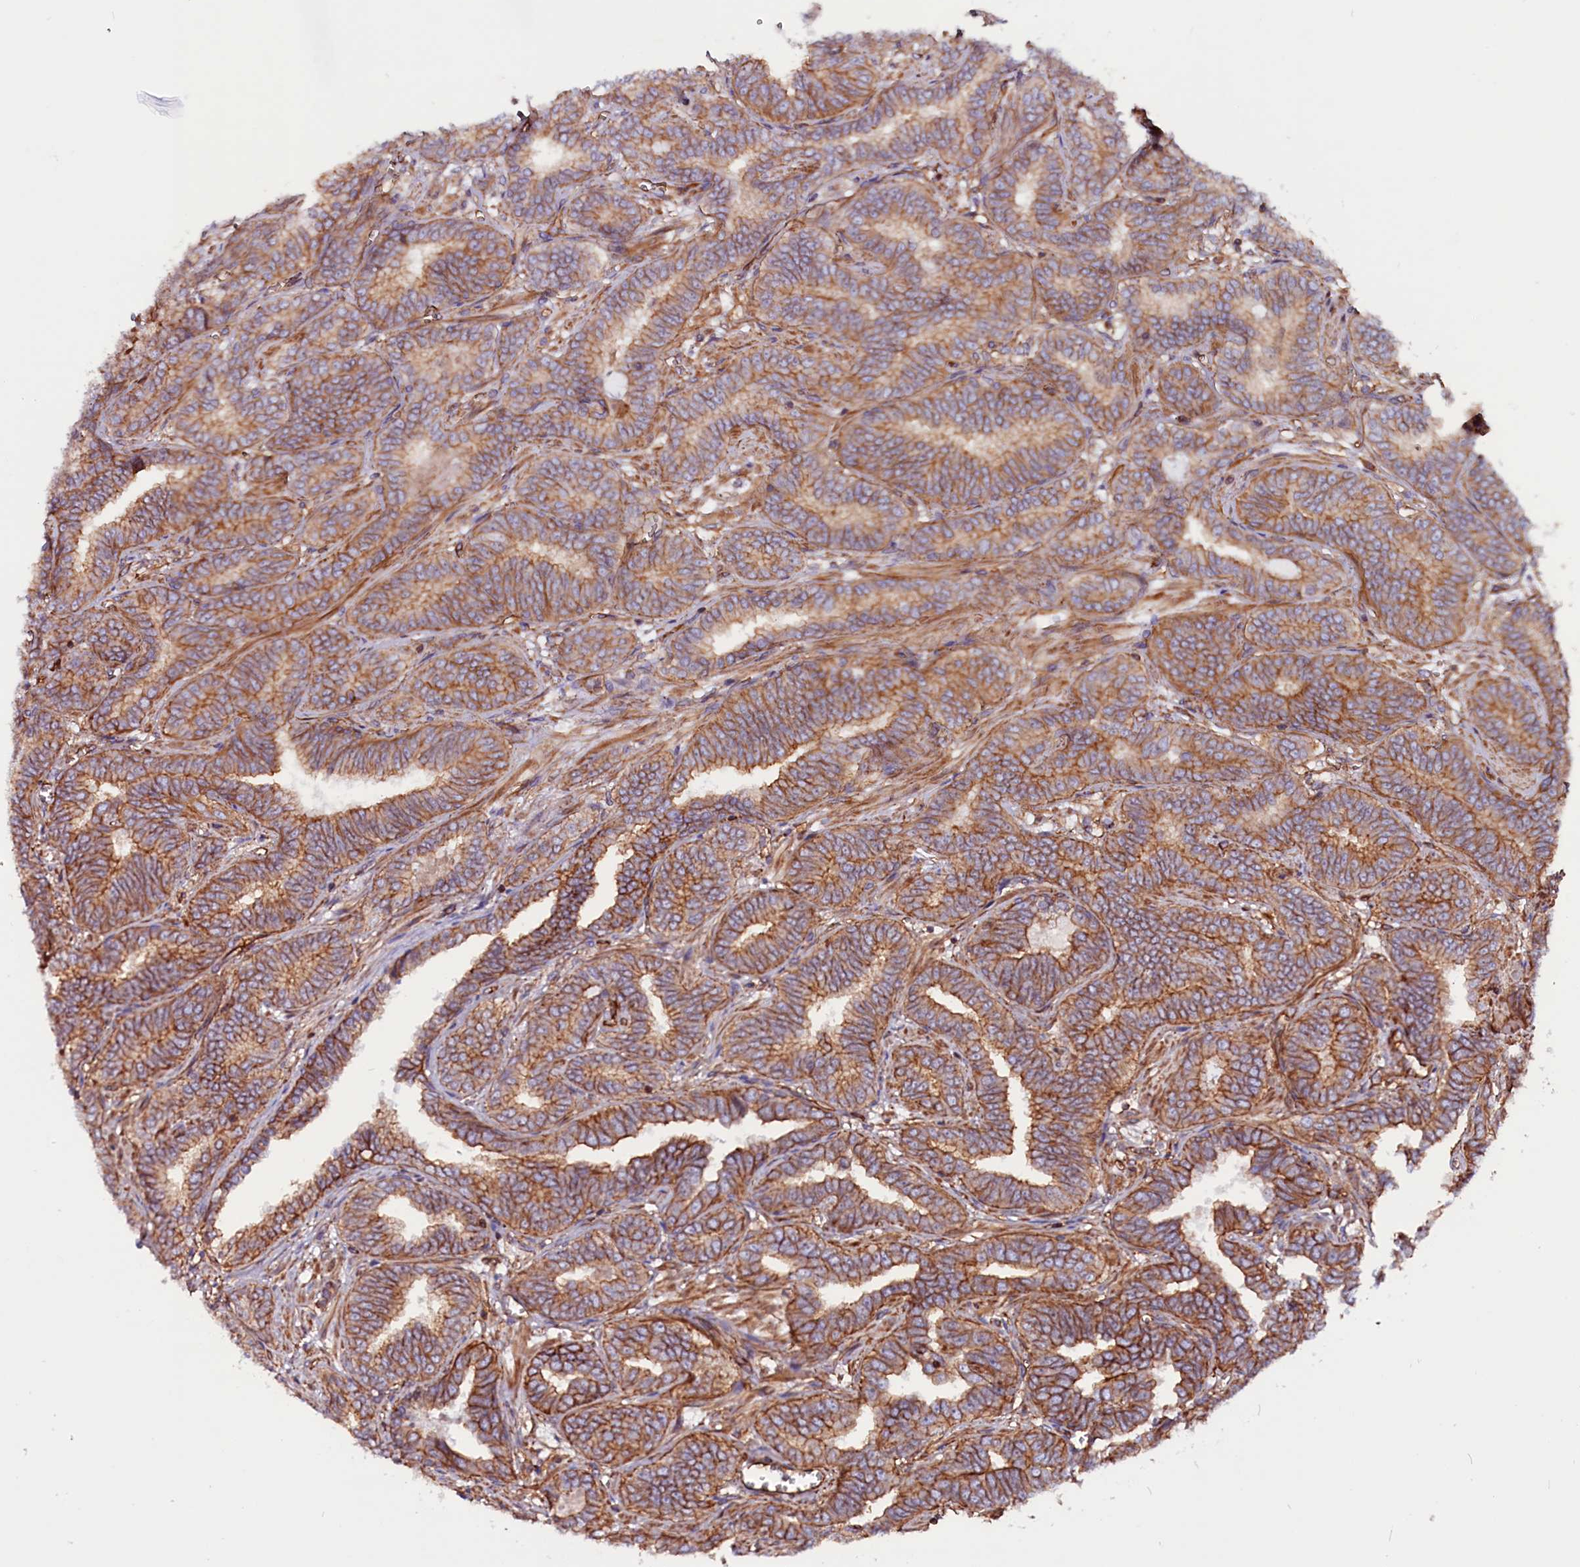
{"staining": {"intensity": "moderate", "quantity": ">75%", "location": "cytoplasmic/membranous"}, "tissue": "prostate cancer", "cell_type": "Tumor cells", "image_type": "cancer", "snomed": [{"axis": "morphology", "description": "Adenocarcinoma, High grade"}, {"axis": "topography", "description": "Prostate"}], "caption": "Human prostate adenocarcinoma (high-grade) stained with a protein marker shows moderate staining in tumor cells.", "gene": "ZNF749", "patient": {"sex": "male", "age": 67}}